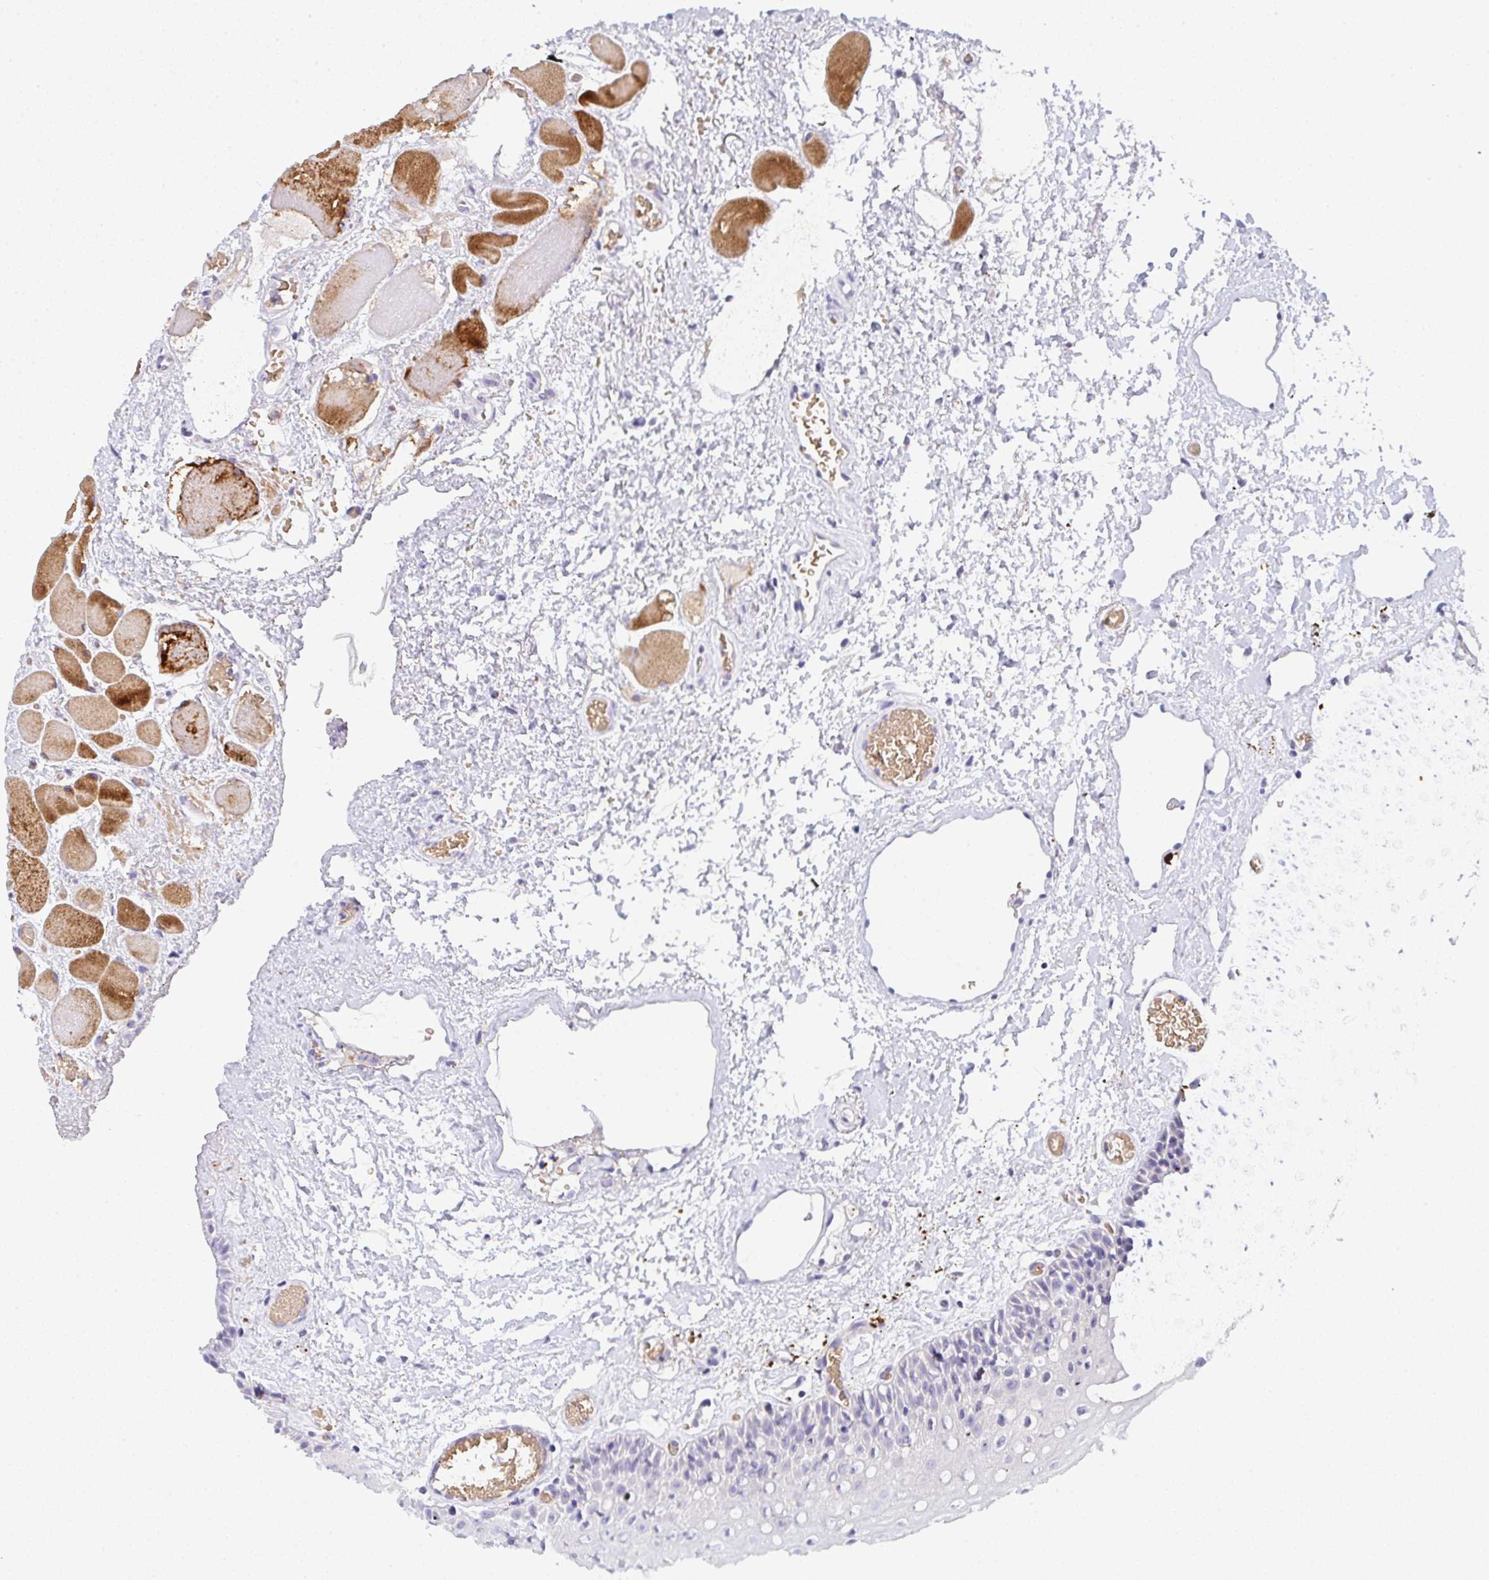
{"staining": {"intensity": "negative", "quantity": "none", "location": "none"}, "tissue": "oral mucosa", "cell_type": "Squamous epithelial cells", "image_type": "normal", "snomed": [{"axis": "morphology", "description": "Normal tissue, NOS"}, {"axis": "topography", "description": "Oral tissue"}], "caption": "The immunohistochemistry (IHC) image has no significant staining in squamous epithelial cells of oral mucosa. (DAB immunohistochemistry visualized using brightfield microscopy, high magnification).", "gene": "CACNA1S", "patient": {"sex": "female", "age": 82}}